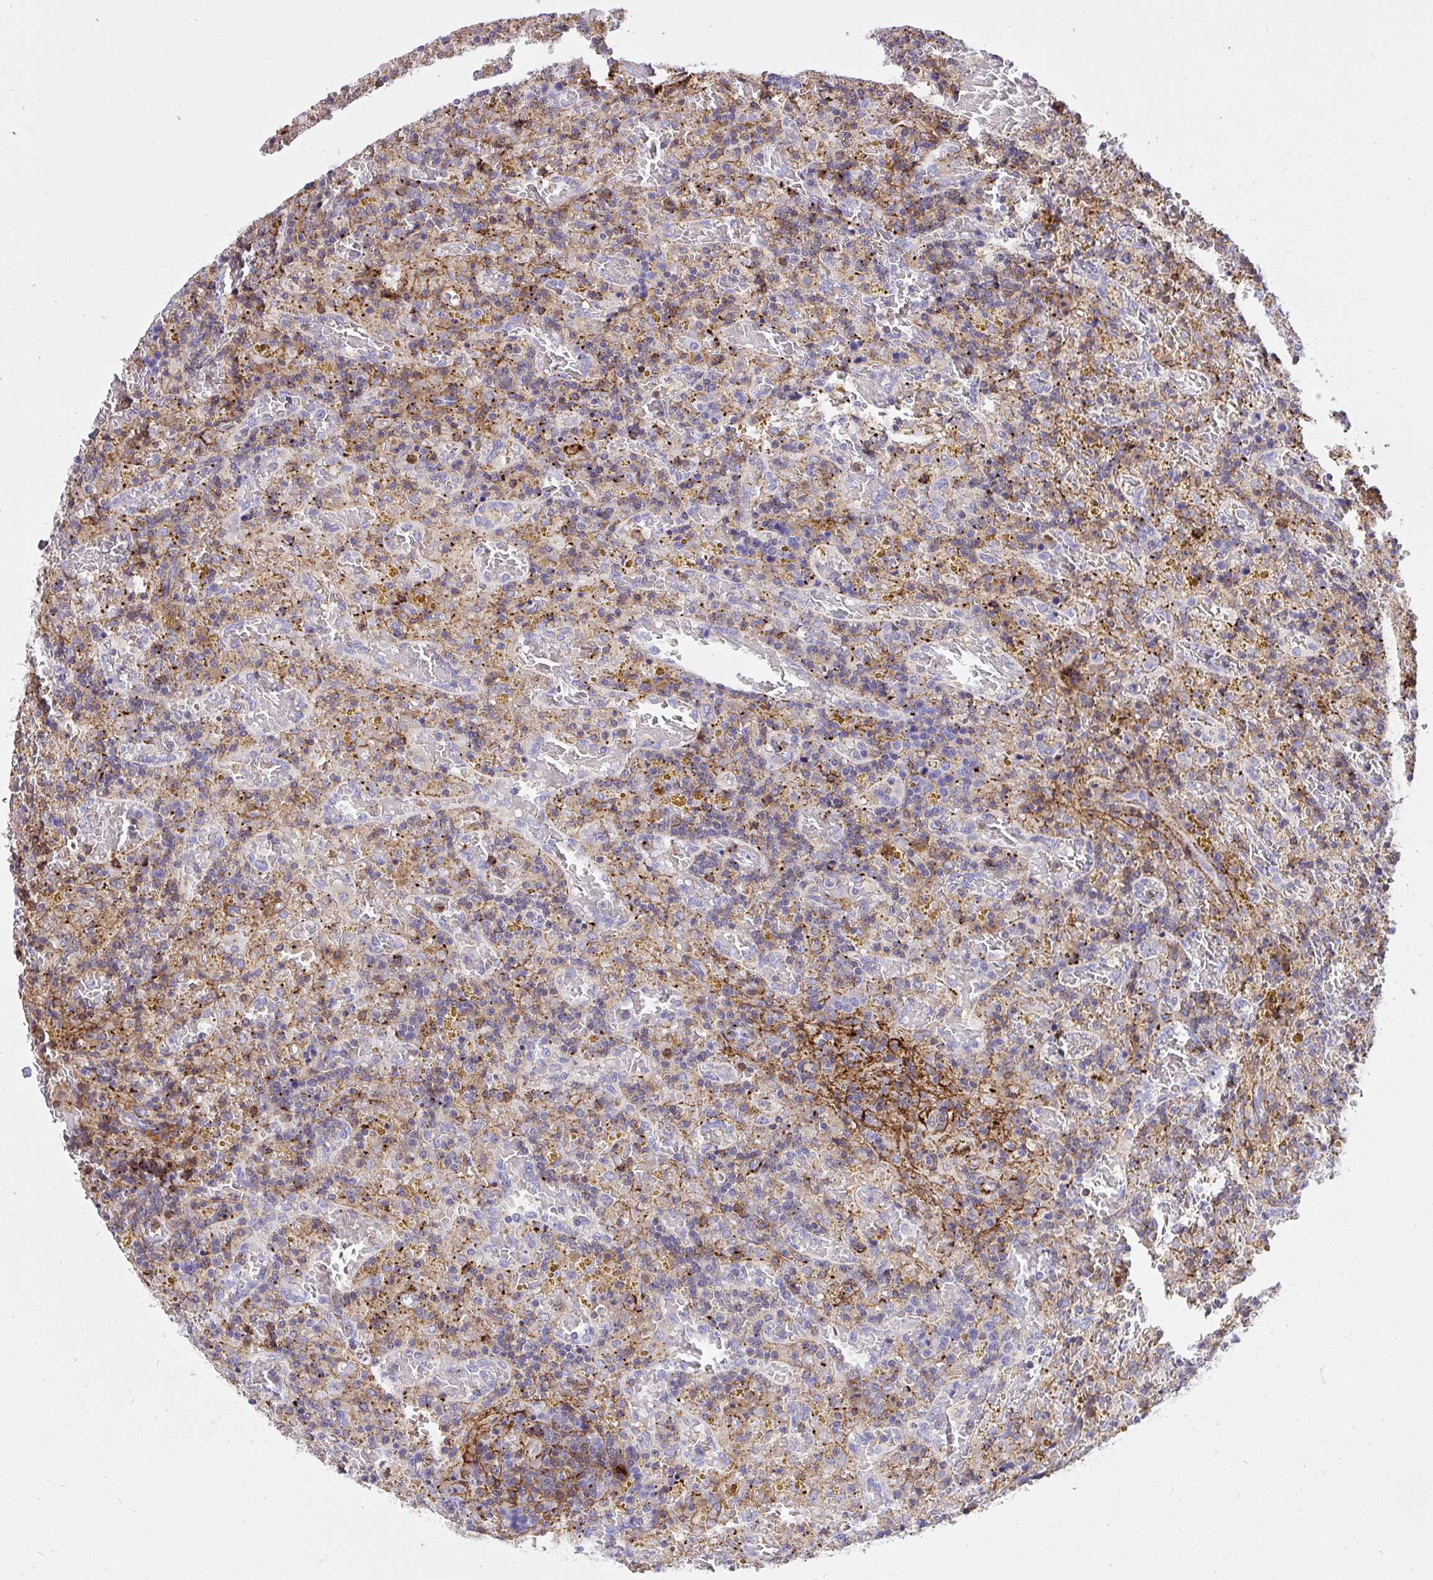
{"staining": {"intensity": "strong", "quantity": "<25%", "location": "cytoplasmic/membranous"}, "tissue": "lymphoma", "cell_type": "Tumor cells", "image_type": "cancer", "snomed": [{"axis": "morphology", "description": "Malignant lymphoma, non-Hodgkin's type, Low grade"}, {"axis": "topography", "description": "Spleen"}], "caption": "This photomicrograph shows IHC staining of malignant lymphoma, non-Hodgkin's type (low-grade), with medium strong cytoplasmic/membranous positivity in approximately <25% of tumor cells.", "gene": "ERI1", "patient": {"sex": "female", "age": 65}}